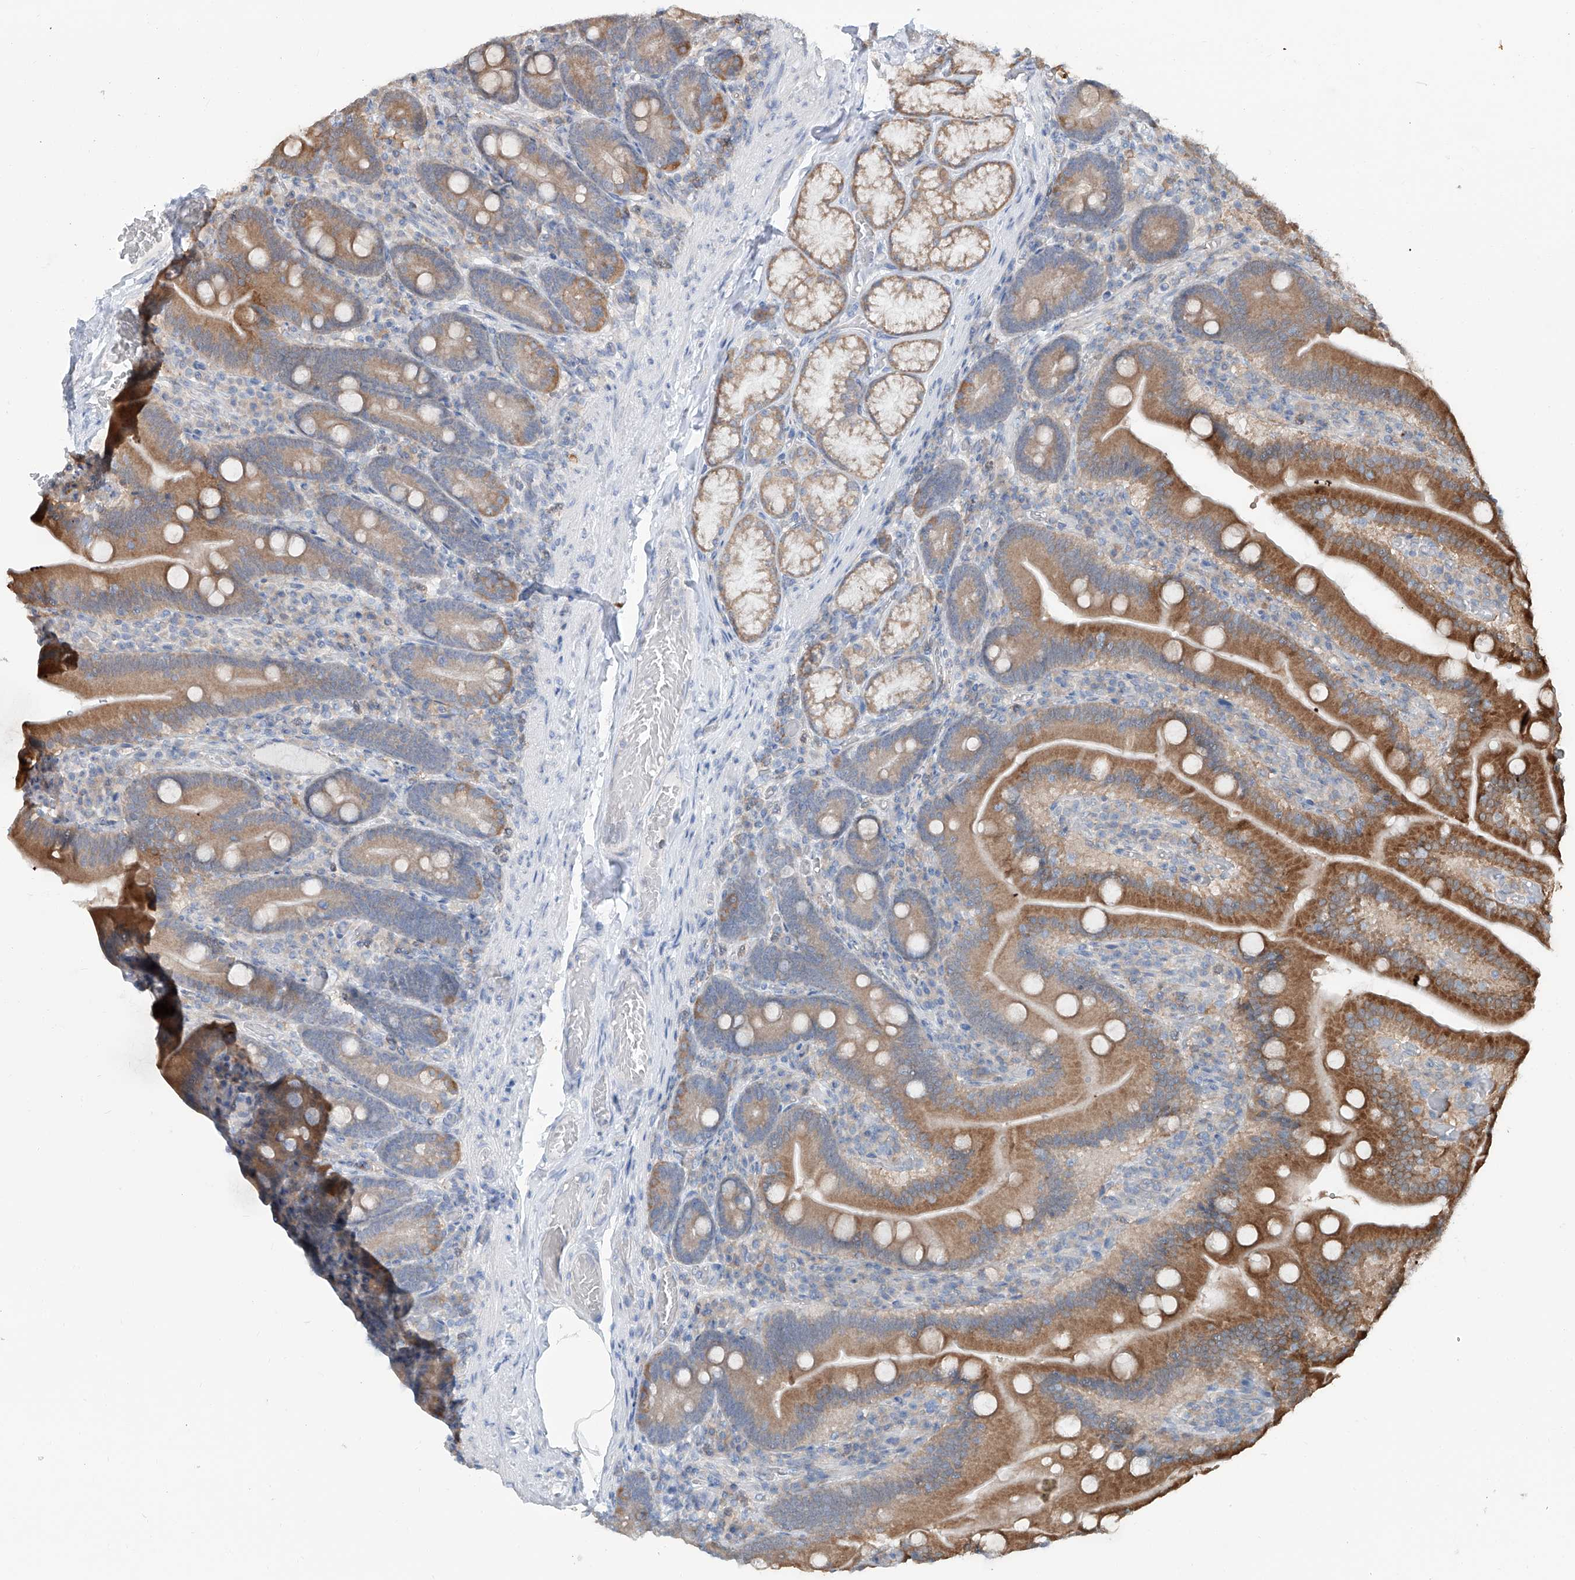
{"staining": {"intensity": "moderate", "quantity": "25%-75%", "location": "cytoplasmic/membranous"}, "tissue": "duodenum", "cell_type": "Glandular cells", "image_type": "normal", "snomed": [{"axis": "morphology", "description": "Normal tissue, NOS"}, {"axis": "topography", "description": "Duodenum"}], "caption": "DAB immunohistochemical staining of unremarkable human duodenum reveals moderate cytoplasmic/membranous protein expression in approximately 25%-75% of glandular cells. The staining was performed using DAB, with brown indicating positive protein expression. Nuclei are stained blue with hematoxylin.", "gene": "KCNK10", "patient": {"sex": "female", "age": 62}}